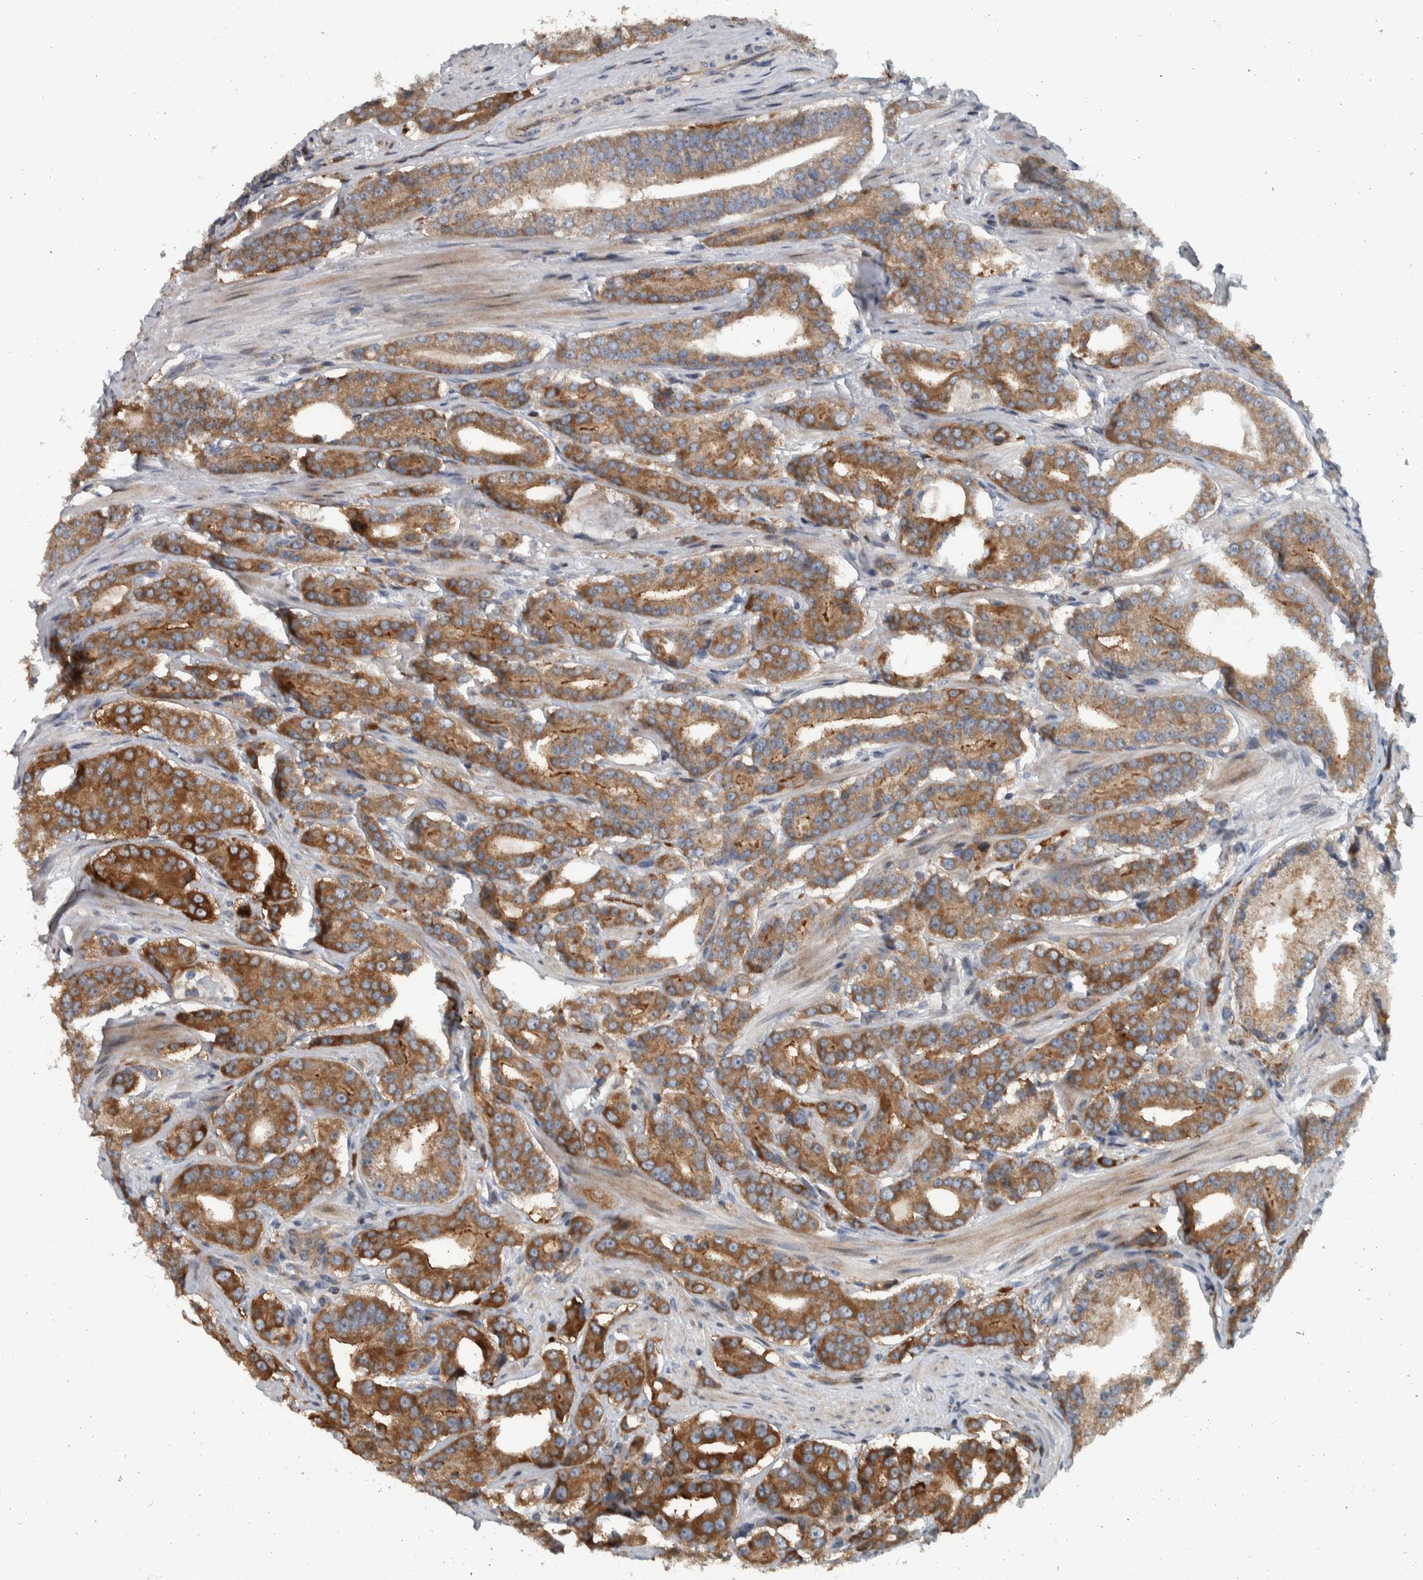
{"staining": {"intensity": "moderate", "quantity": ">75%", "location": "cytoplasmic/membranous"}, "tissue": "prostate cancer", "cell_type": "Tumor cells", "image_type": "cancer", "snomed": [{"axis": "morphology", "description": "Adenocarcinoma, High grade"}, {"axis": "topography", "description": "Prostate"}], "caption": "A brown stain highlights moderate cytoplasmic/membranous expression of a protein in human prostate adenocarcinoma (high-grade) tumor cells.", "gene": "BAIAP2L1", "patient": {"sex": "male", "age": 71}}